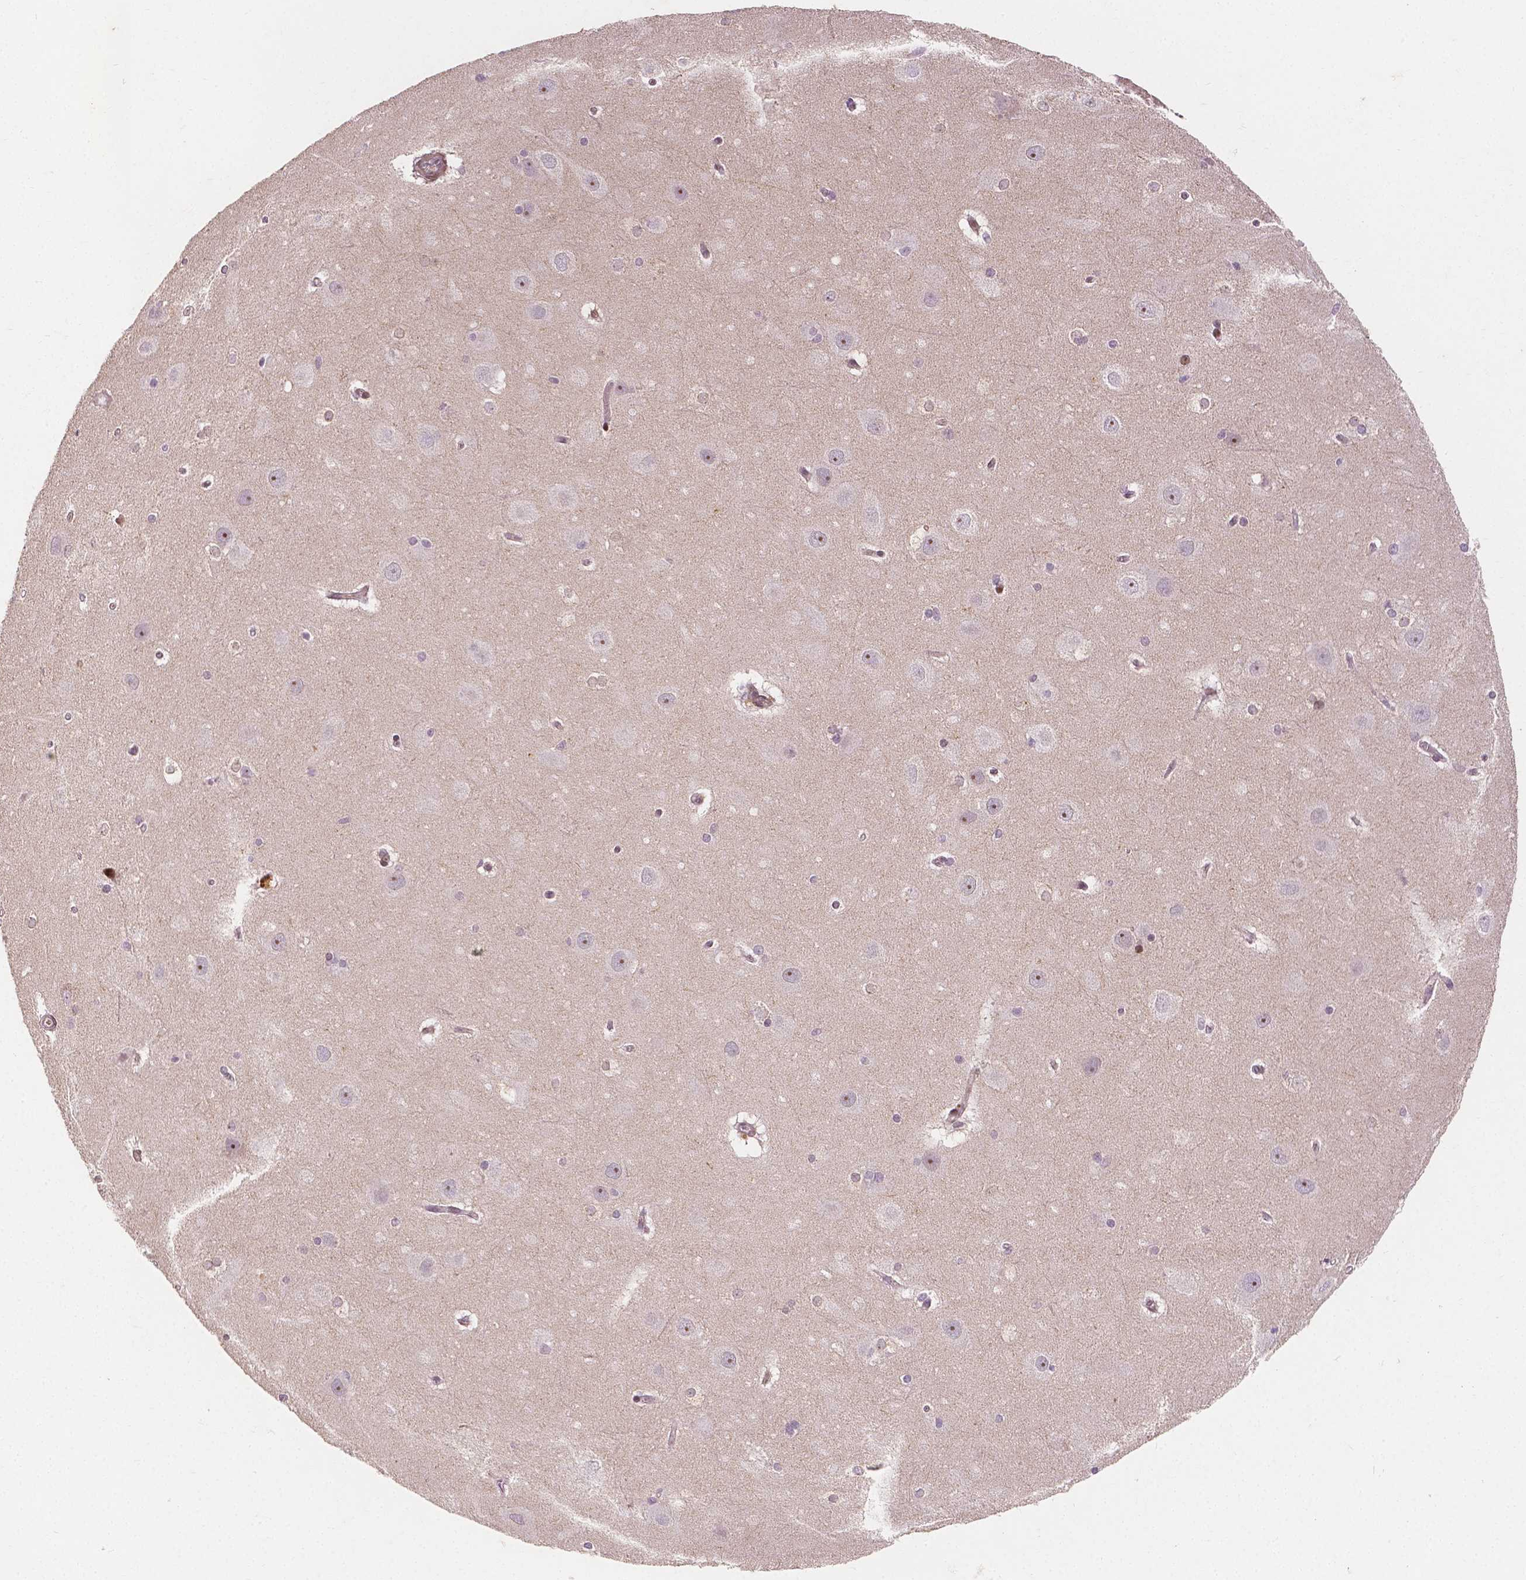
{"staining": {"intensity": "negative", "quantity": "none", "location": "none"}, "tissue": "hippocampus", "cell_type": "Glial cells", "image_type": "normal", "snomed": [{"axis": "morphology", "description": "Normal tissue, NOS"}, {"axis": "topography", "description": "Cerebral cortex"}, {"axis": "topography", "description": "Hippocampus"}], "caption": "This is an immunohistochemistry (IHC) photomicrograph of benign hippocampus. There is no expression in glial cells.", "gene": "PTPN18", "patient": {"sex": "female", "age": 19}}